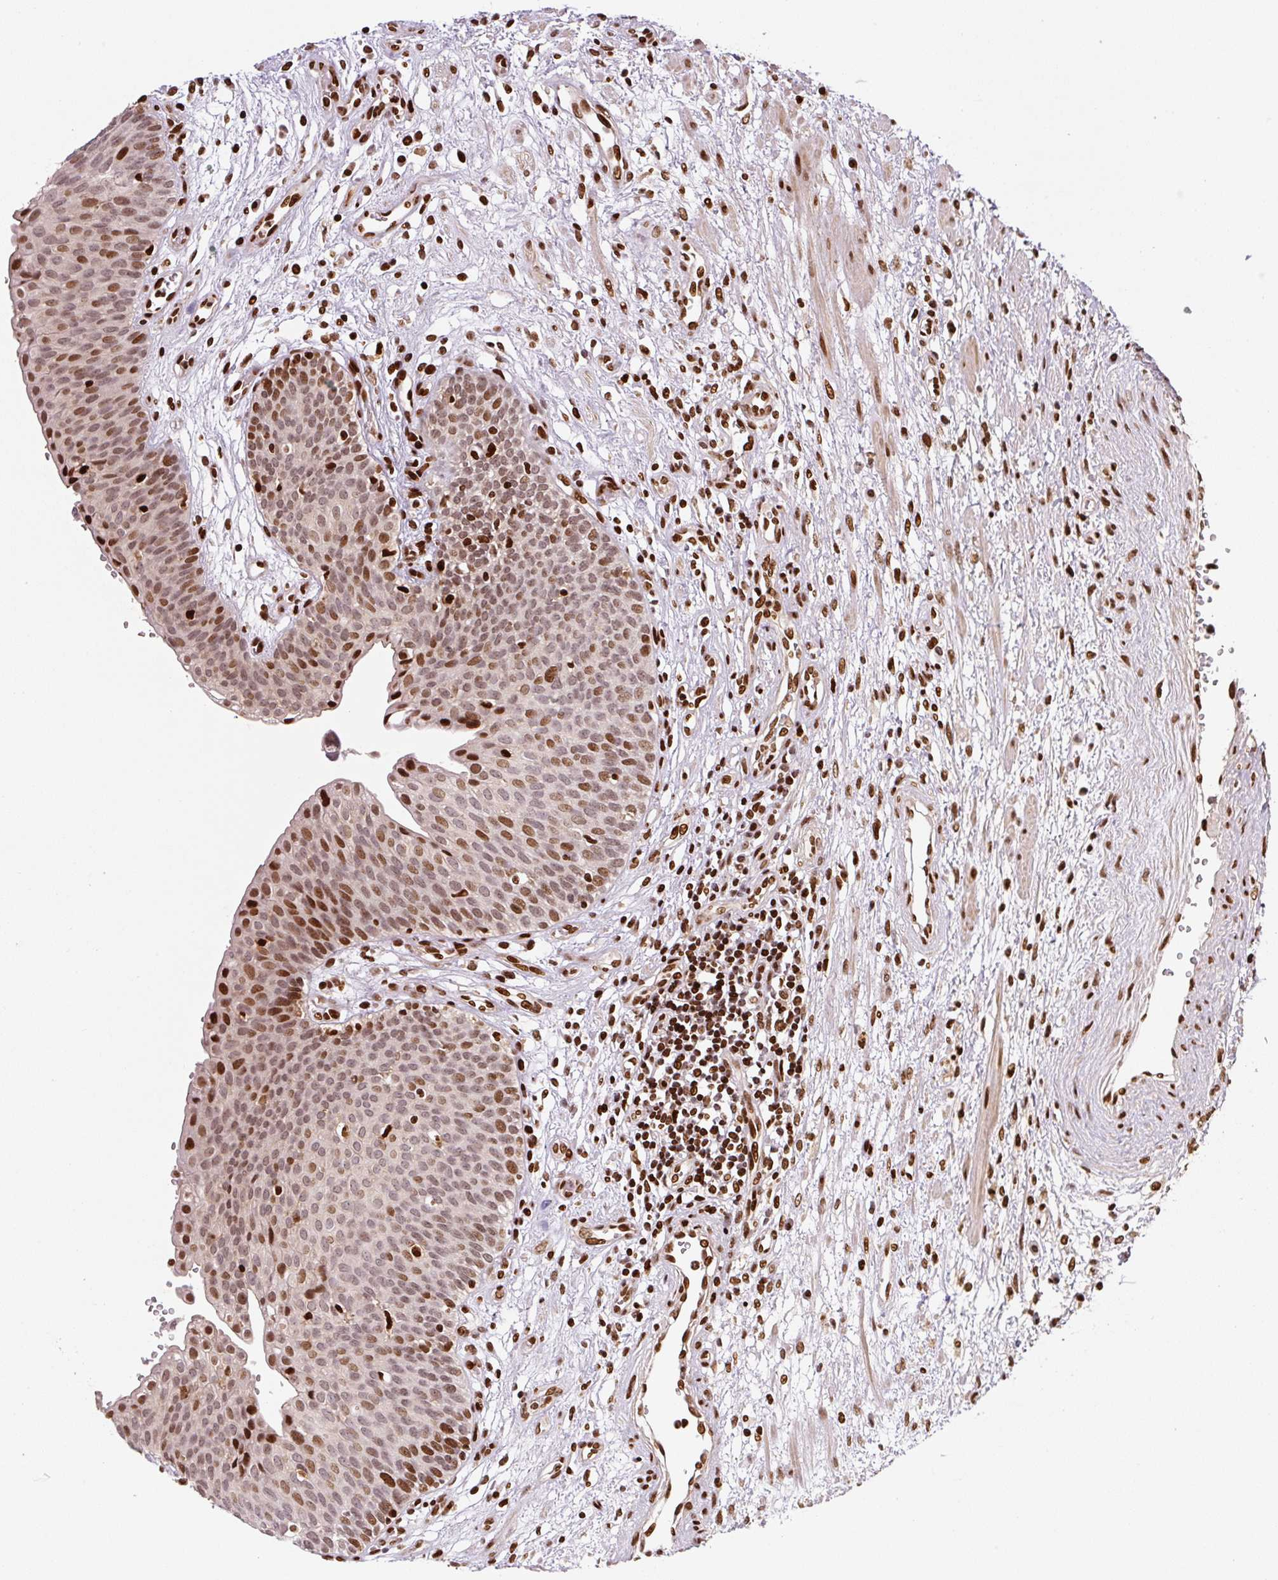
{"staining": {"intensity": "moderate", "quantity": ">75%", "location": "nuclear"}, "tissue": "urinary bladder", "cell_type": "Urothelial cells", "image_type": "normal", "snomed": [{"axis": "morphology", "description": "Normal tissue, NOS"}, {"axis": "topography", "description": "Urinary bladder"}], "caption": "A histopathology image showing moderate nuclear expression in about >75% of urothelial cells in normal urinary bladder, as visualized by brown immunohistochemical staining.", "gene": "PYDC2", "patient": {"sex": "male", "age": 55}}